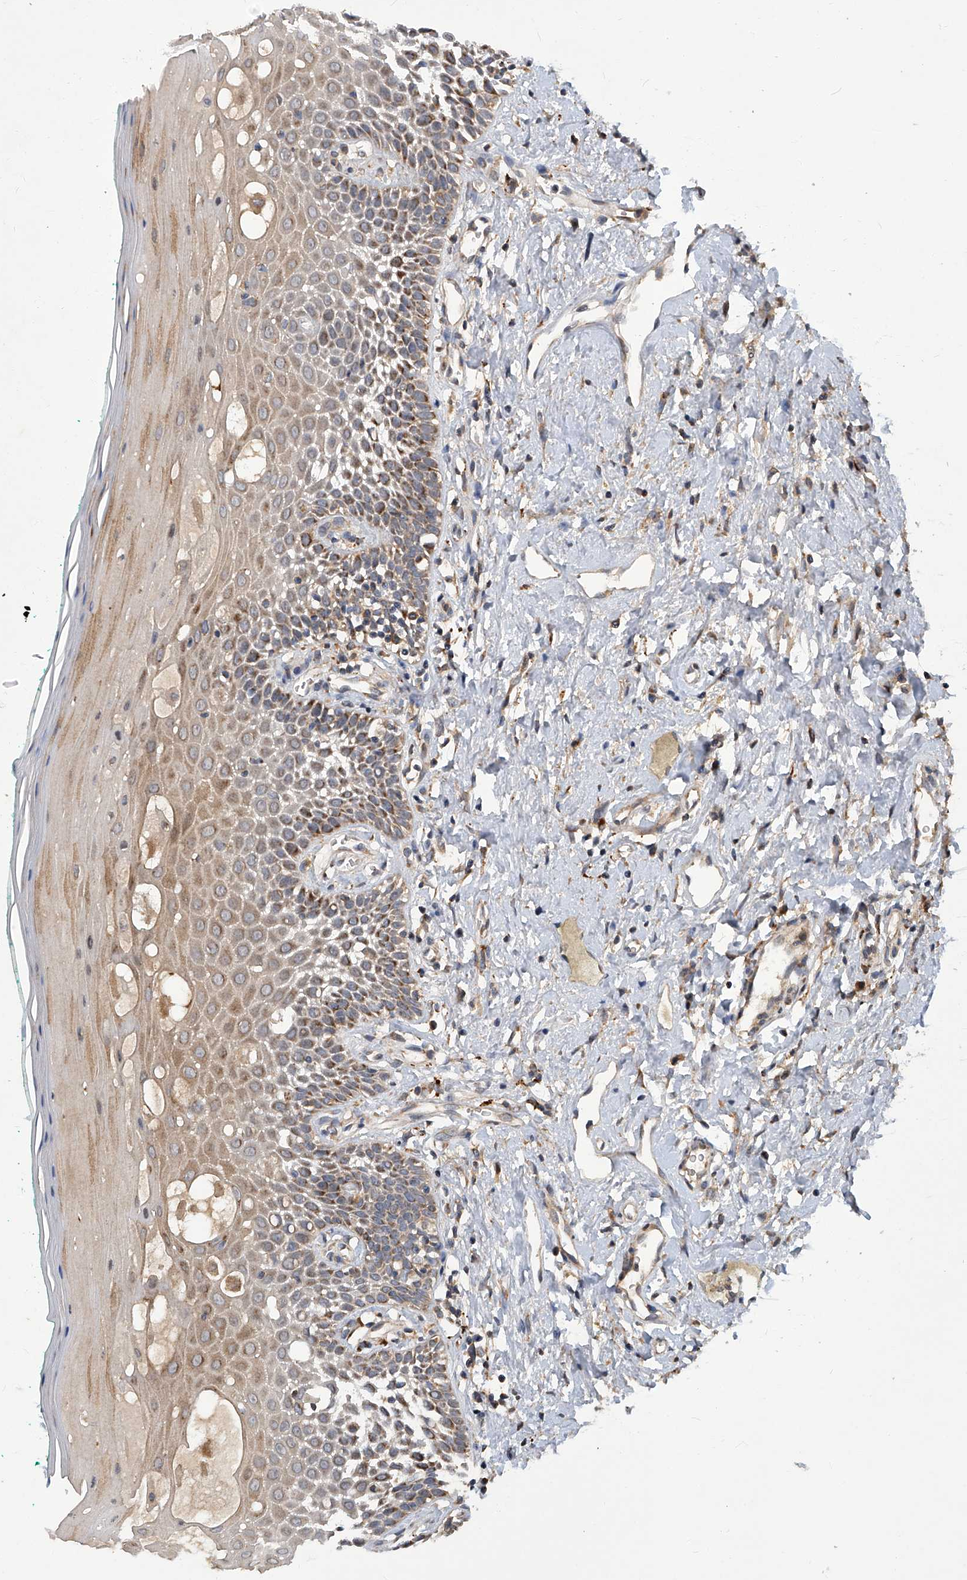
{"staining": {"intensity": "moderate", "quantity": "25%-75%", "location": "cytoplasmic/membranous,nuclear"}, "tissue": "oral mucosa", "cell_type": "Squamous epithelial cells", "image_type": "normal", "snomed": [{"axis": "morphology", "description": "Normal tissue, NOS"}, {"axis": "topography", "description": "Oral tissue"}], "caption": "This image reveals immunohistochemistry staining of normal human oral mucosa, with medium moderate cytoplasmic/membranous,nuclear expression in about 25%-75% of squamous epithelial cells.", "gene": "TNFRSF13B", "patient": {"sex": "female", "age": 70}}